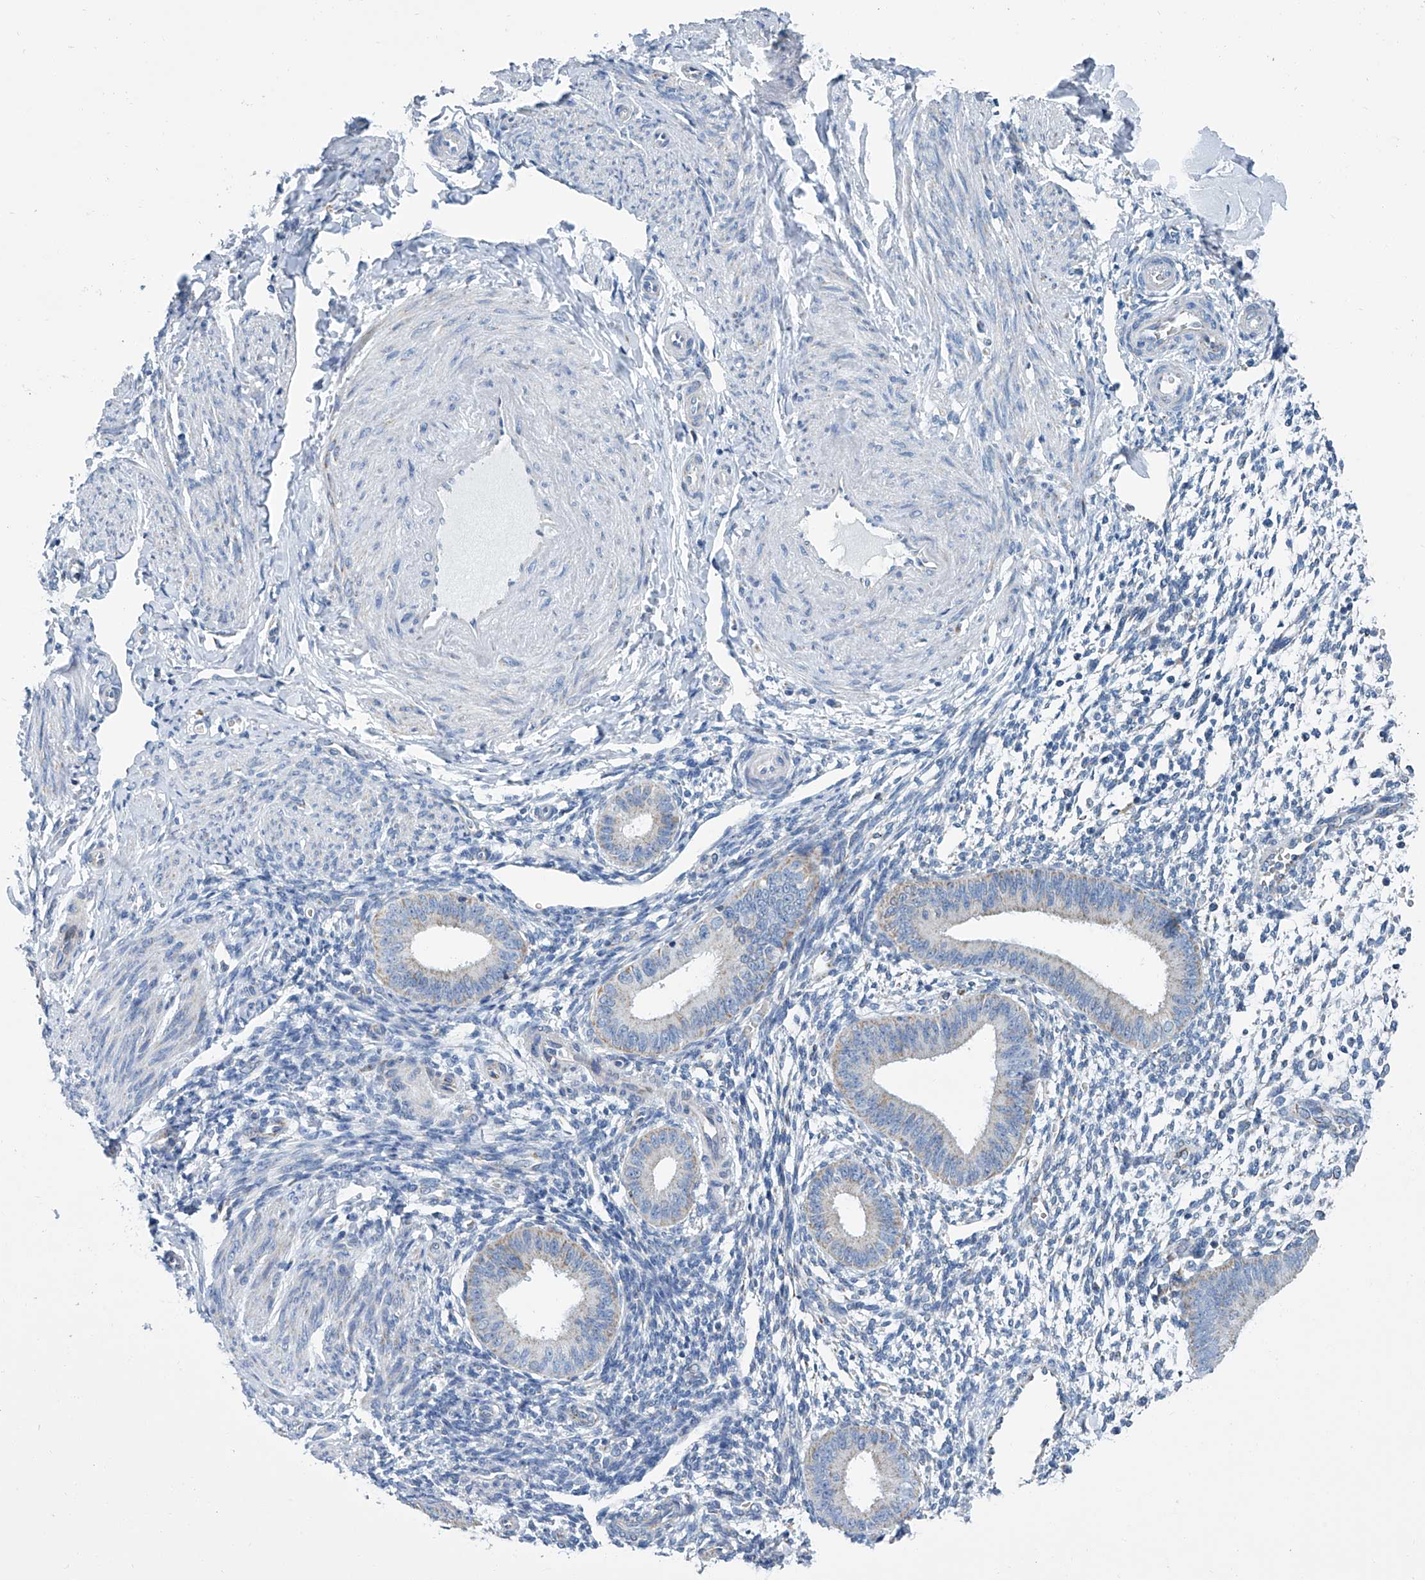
{"staining": {"intensity": "negative", "quantity": "none", "location": "none"}, "tissue": "endometrium", "cell_type": "Cells in endometrial stroma", "image_type": "normal", "snomed": [{"axis": "morphology", "description": "Normal tissue, NOS"}, {"axis": "topography", "description": "Uterus"}, {"axis": "topography", "description": "Endometrium"}], "caption": "An IHC histopathology image of normal endometrium is shown. There is no staining in cells in endometrial stroma of endometrium. Brightfield microscopy of immunohistochemistry (IHC) stained with DAB (brown) and hematoxylin (blue), captured at high magnification.", "gene": "MT", "patient": {"sex": "female", "age": 48}}